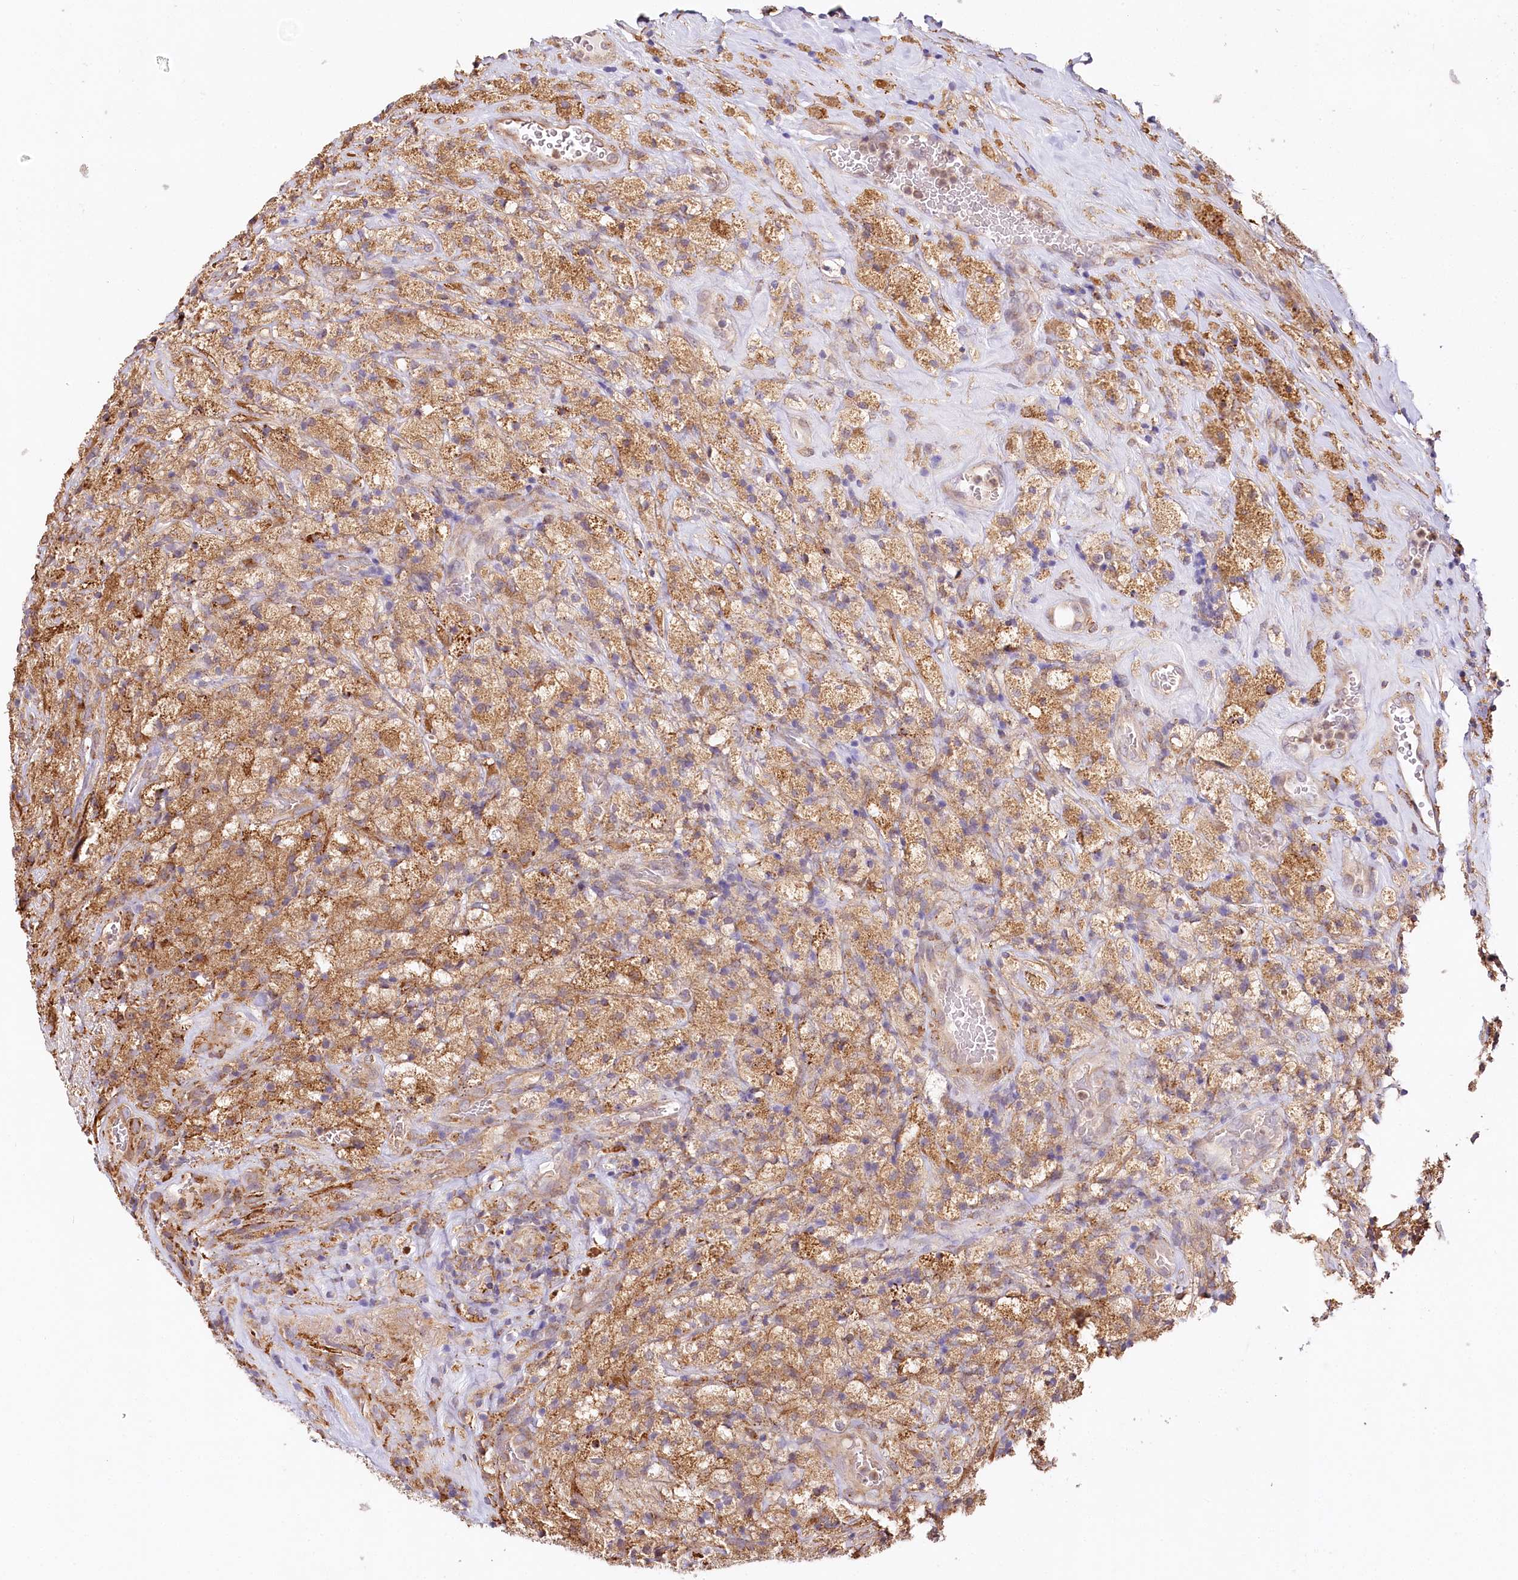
{"staining": {"intensity": "strong", "quantity": ">75%", "location": "cytoplasmic/membranous"}, "tissue": "glioma", "cell_type": "Tumor cells", "image_type": "cancer", "snomed": [{"axis": "morphology", "description": "Glioma, malignant, High grade"}, {"axis": "topography", "description": "Brain"}], "caption": "Tumor cells reveal high levels of strong cytoplasmic/membranous staining in approximately >75% of cells in human malignant glioma (high-grade).", "gene": "VEGFA", "patient": {"sex": "male", "age": 69}}